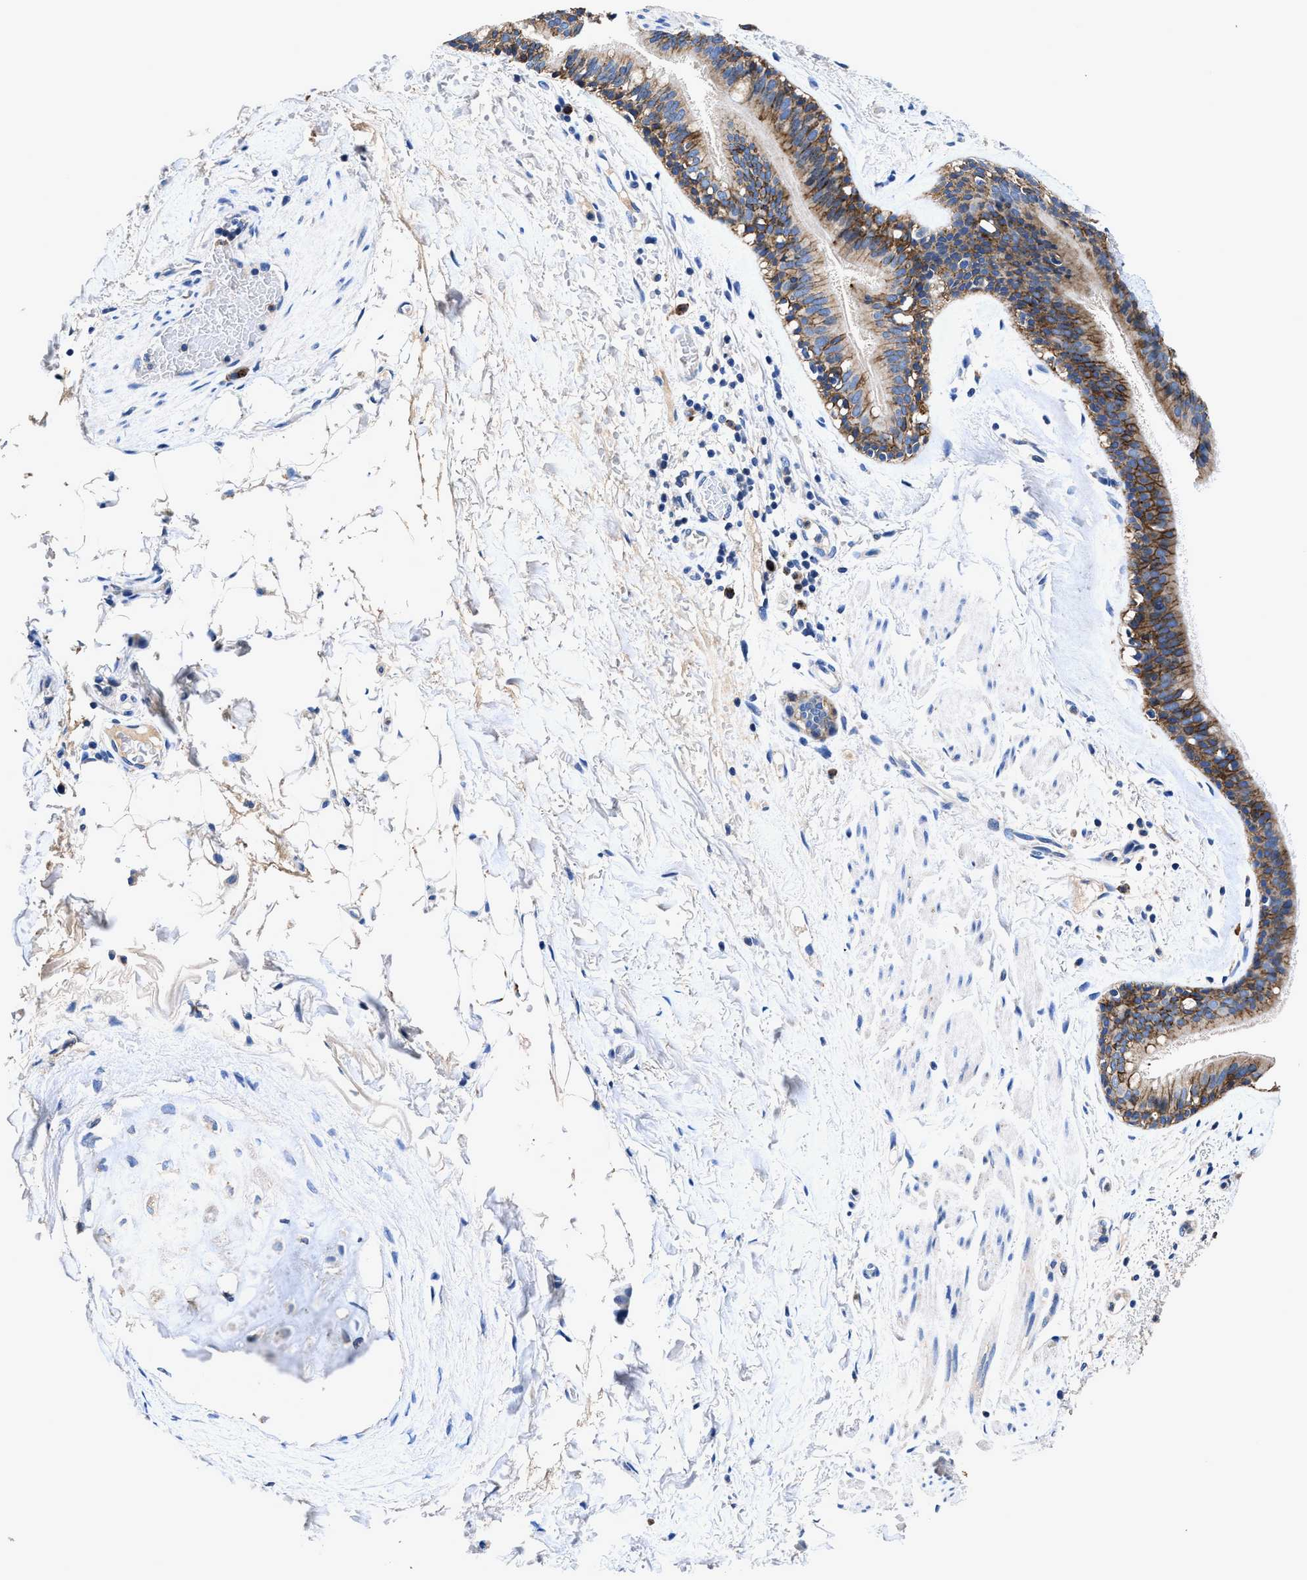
{"staining": {"intensity": "moderate", "quantity": ">75%", "location": "cytoplasmic/membranous"}, "tissue": "bronchus", "cell_type": "Respiratory epithelial cells", "image_type": "normal", "snomed": [{"axis": "morphology", "description": "Normal tissue, NOS"}, {"axis": "topography", "description": "Cartilage tissue"}], "caption": "Protein analysis of unremarkable bronchus displays moderate cytoplasmic/membranous expression in about >75% of respiratory epithelial cells.", "gene": "UBR4", "patient": {"sex": "female", "age": 63}}